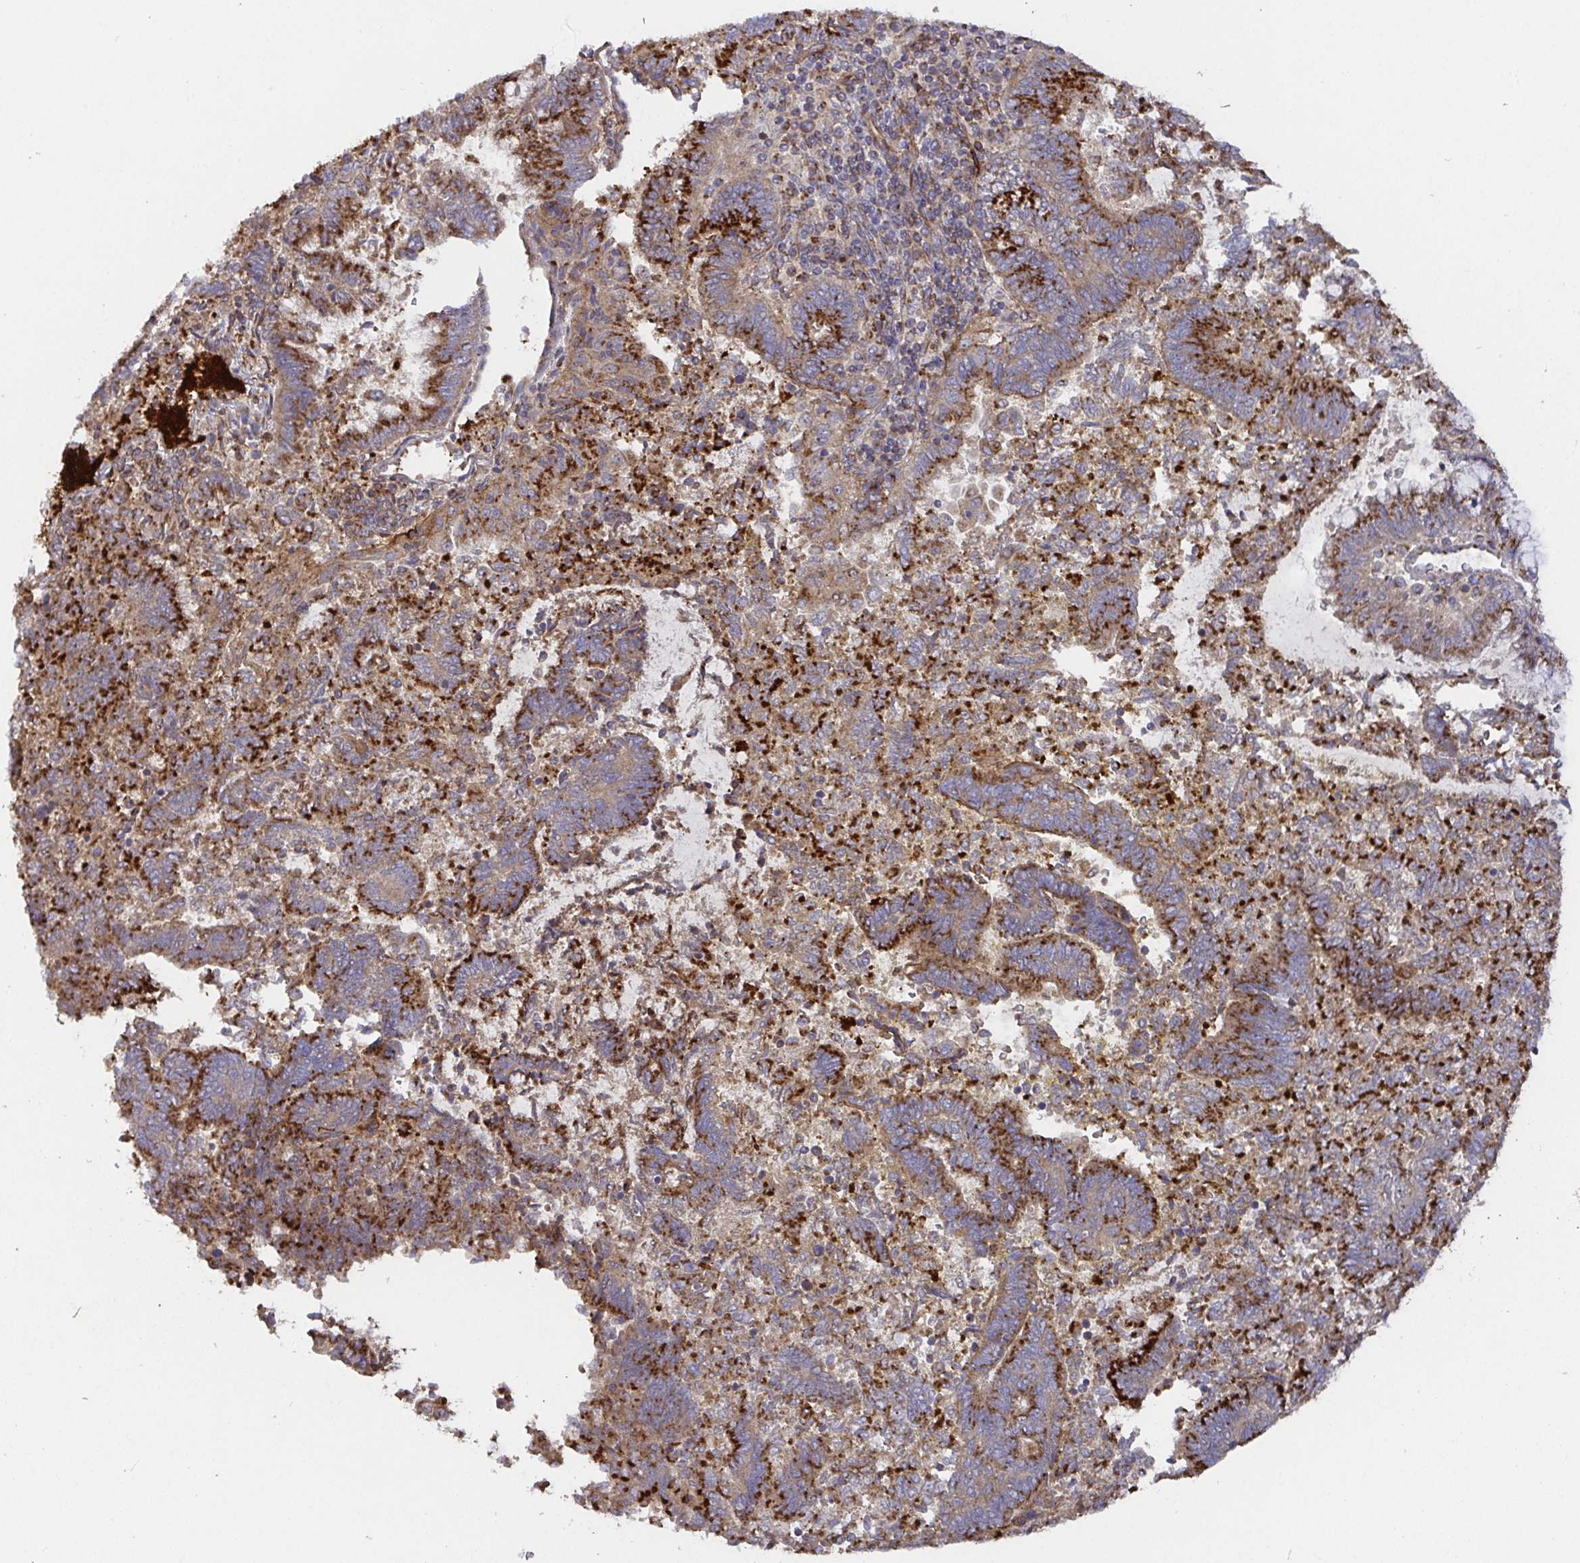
{"staining": {"intensity": "strong", "quantity": ">75%", "location": "cytoplasmic/membranous"}, "tissue": "endometrial cancer", "cell_type": "Tumor cells", "image_type": "cancer", "snomed": [{"axis": "morphology", "description": "Adenocarcinoma, NOS"}, {"axis": "topography", "description": "Endometrium"}], "caption": "Tumor cells show high levels of strong cytoplasmic/membranous positivity in approximately >75% of cells in endometrial cancer (adenocarcinoma).", "gene": "TM9SF4", "patient": {"sex": "female", "age": 65}}